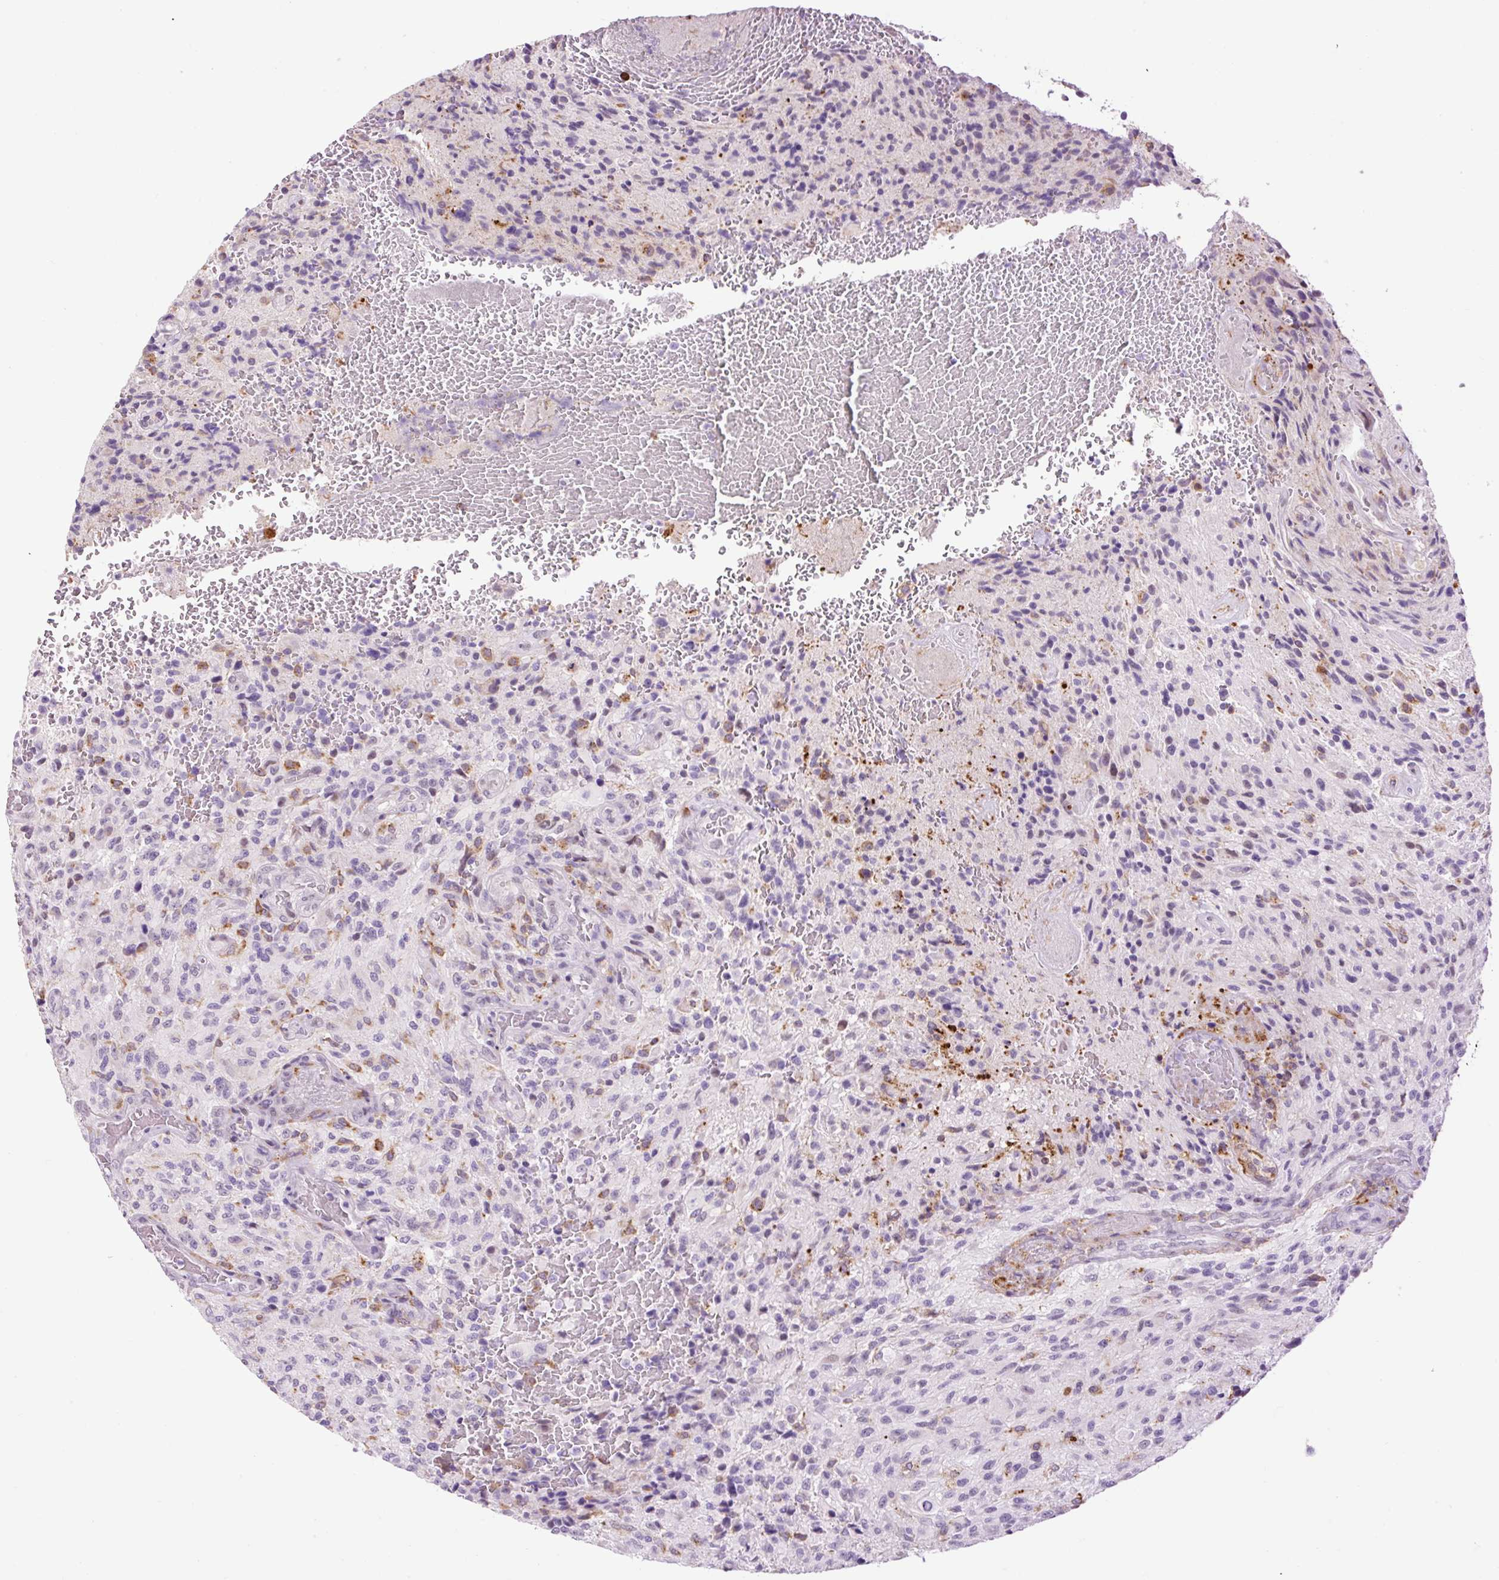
{"staining": {"intensity": "weak", "quantity": "<25%", "location": "nuclear"}, "tissue": "glioma", "cell_type": "Tumor cells", "image_type": "cancer", "snomed": [{"axis": "morphology", "description": "Normal tissue, NOS"}, {"axis": "morphology", "description": "Glioma, malignant, High grade"}, {"axis": "topography", "description": "Cerebral cortex"}], "caption": "This is an immunohistochemistry (IHC) micrograph of human malignant glioma (high-grade). There is no staining in tumor cells.", "gene": "LY86", "patient": {"sex": "male", "age": 56}}